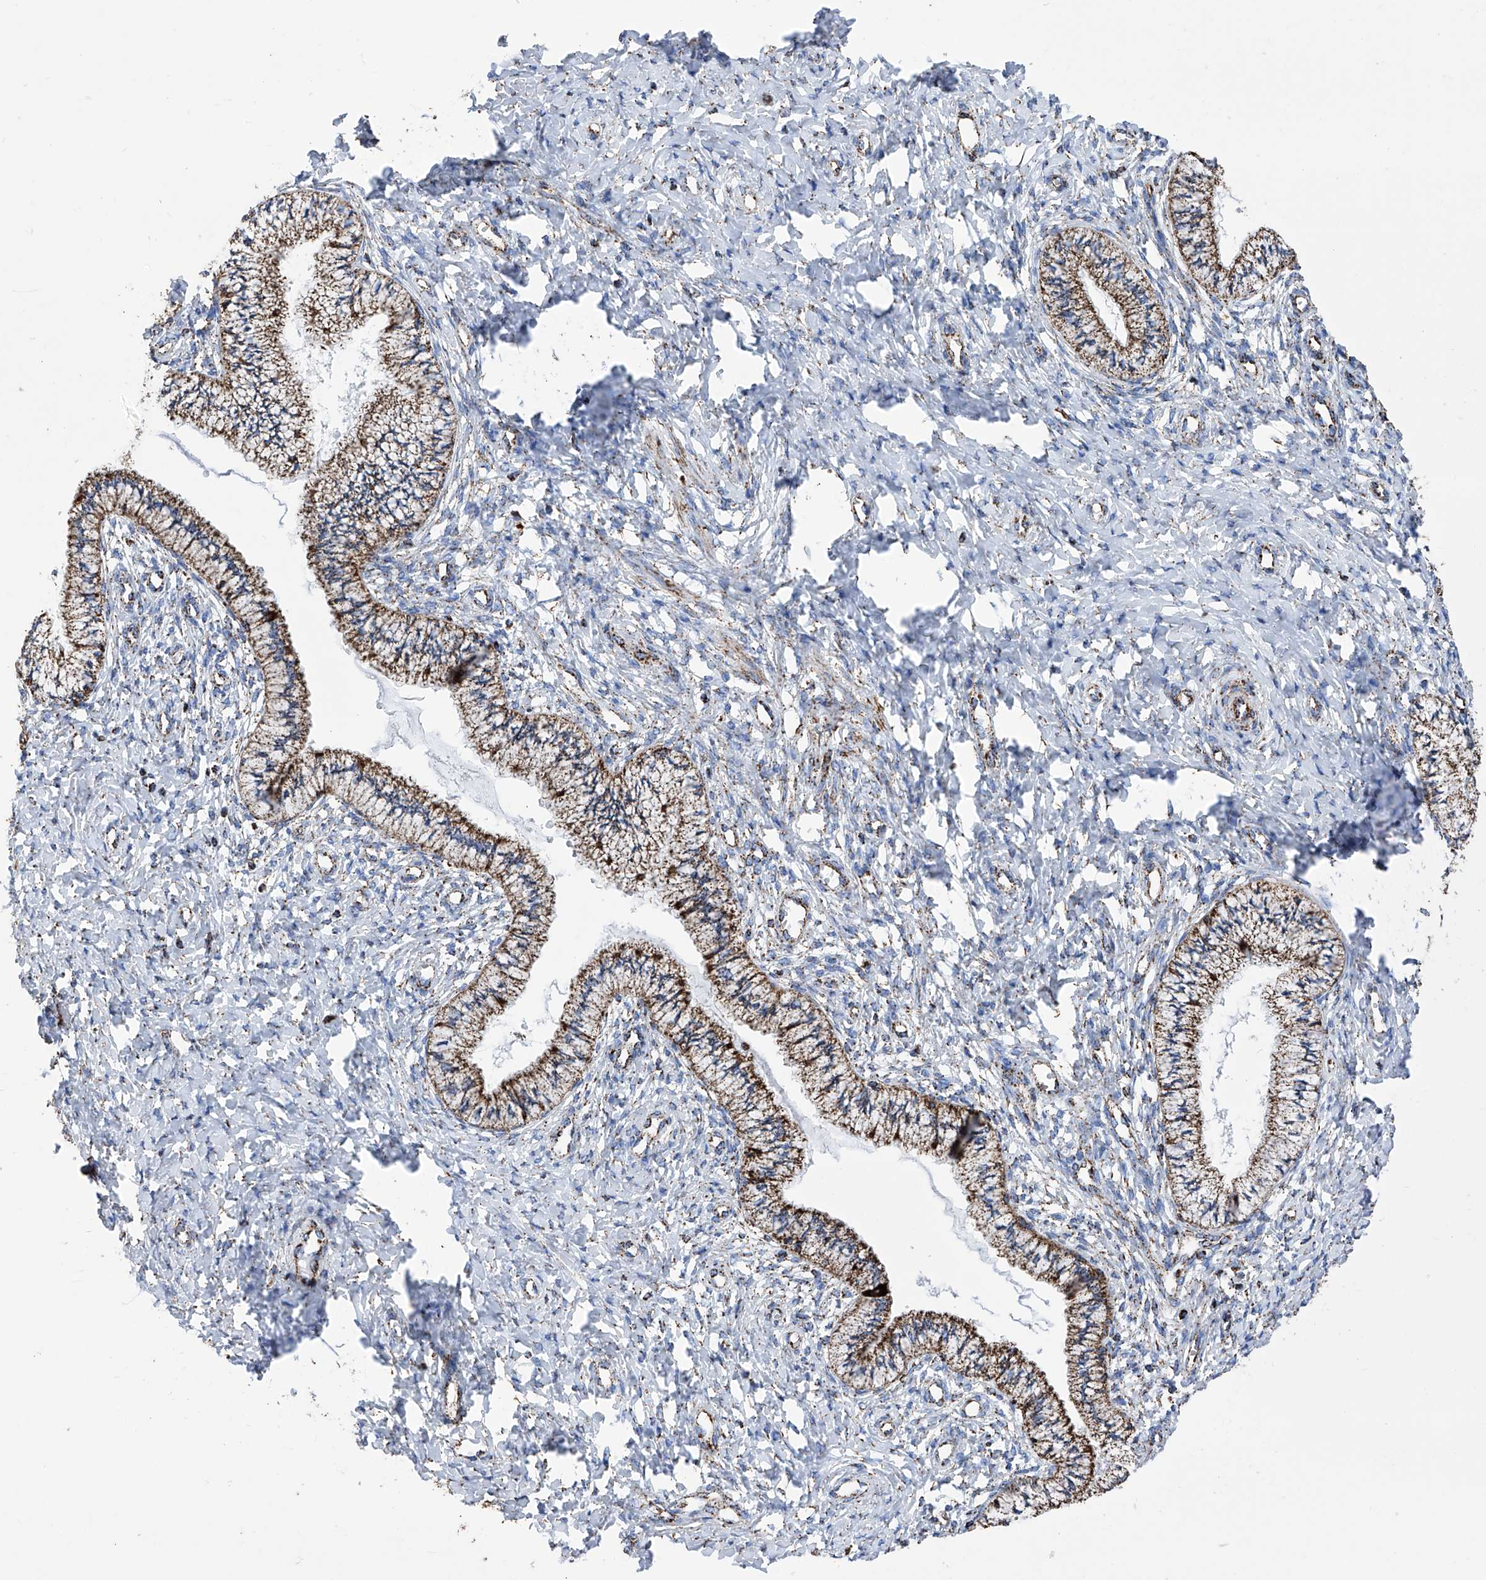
{"staining": {"intensity": "strong", "quantity": ">75%", "location": "cytoplasmic/membranous"}, "tissue": "cervix", "cell_type": "Glandular cells", "image_type": "normal", "snomed": [{"axis": "morphology", "description": "Normal tissue, NOS"}, {"axis": "topography", "description": "Cervix"}], "caption": "Protein analysis of benign cervix displays strong cytoplasmic/membranous staining in approximately >75% of glandular cells. (IHC, brightfield microscopy, high magnification).", "gene": "ATP5PF", "patient": {"sex": "female", "age": 36}}